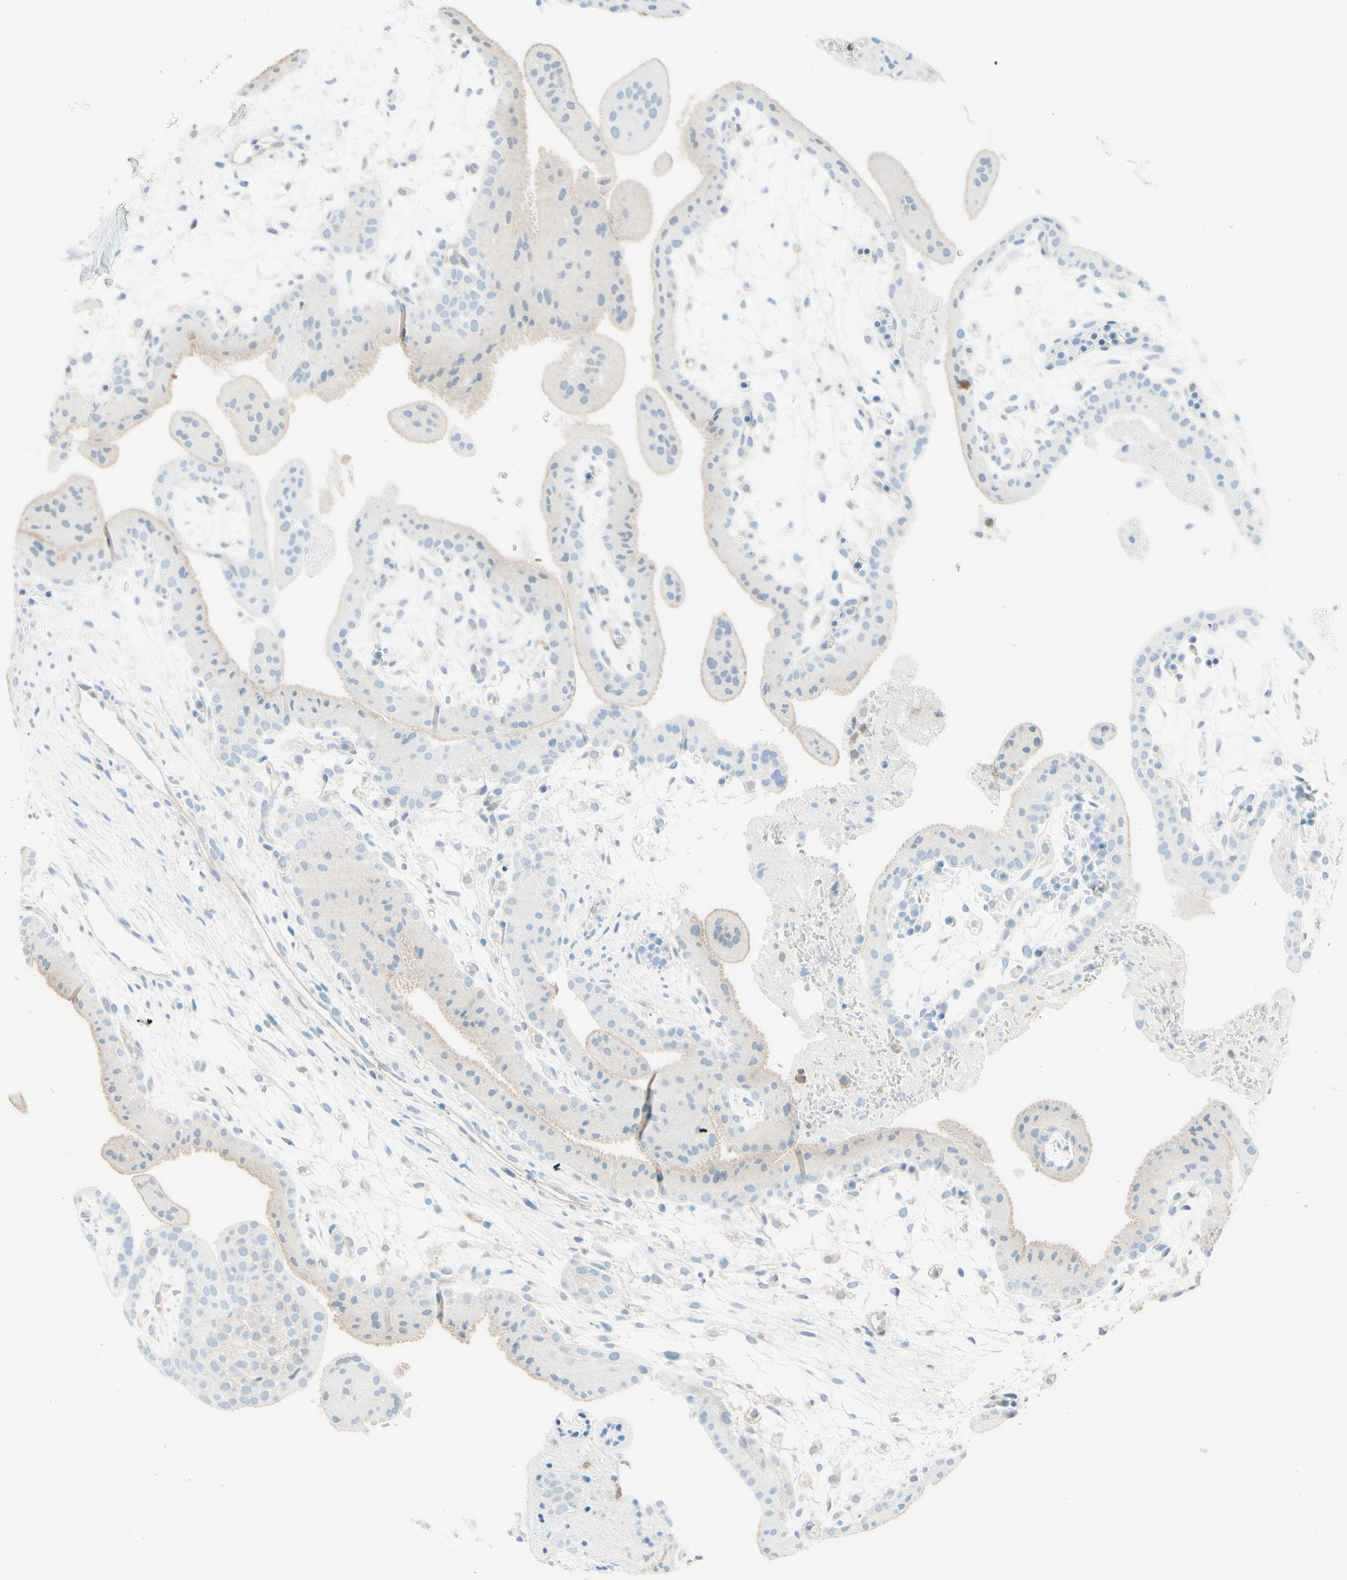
{"staining": {"intensity": "weak", "quantity": "25%-75%", "location": "cytoplasmic/membranous"}, "tissue": "placenta", "cell_type": "Trophoblastic cells", "image_type": "normal", "snomed": [{"axis": "morphology", "description": "Normal tissue, NOS"}, {"axis": "topography", "description": "Placenta"}], "caption": "Trophoblastic cells demonstrate low levels of weak cytoplasmic/membranous positivity in approximately 25%-75% of cells in normal placenta.", "gene": "UPK3B", "patient": {"sex": "female", "age": 19}}